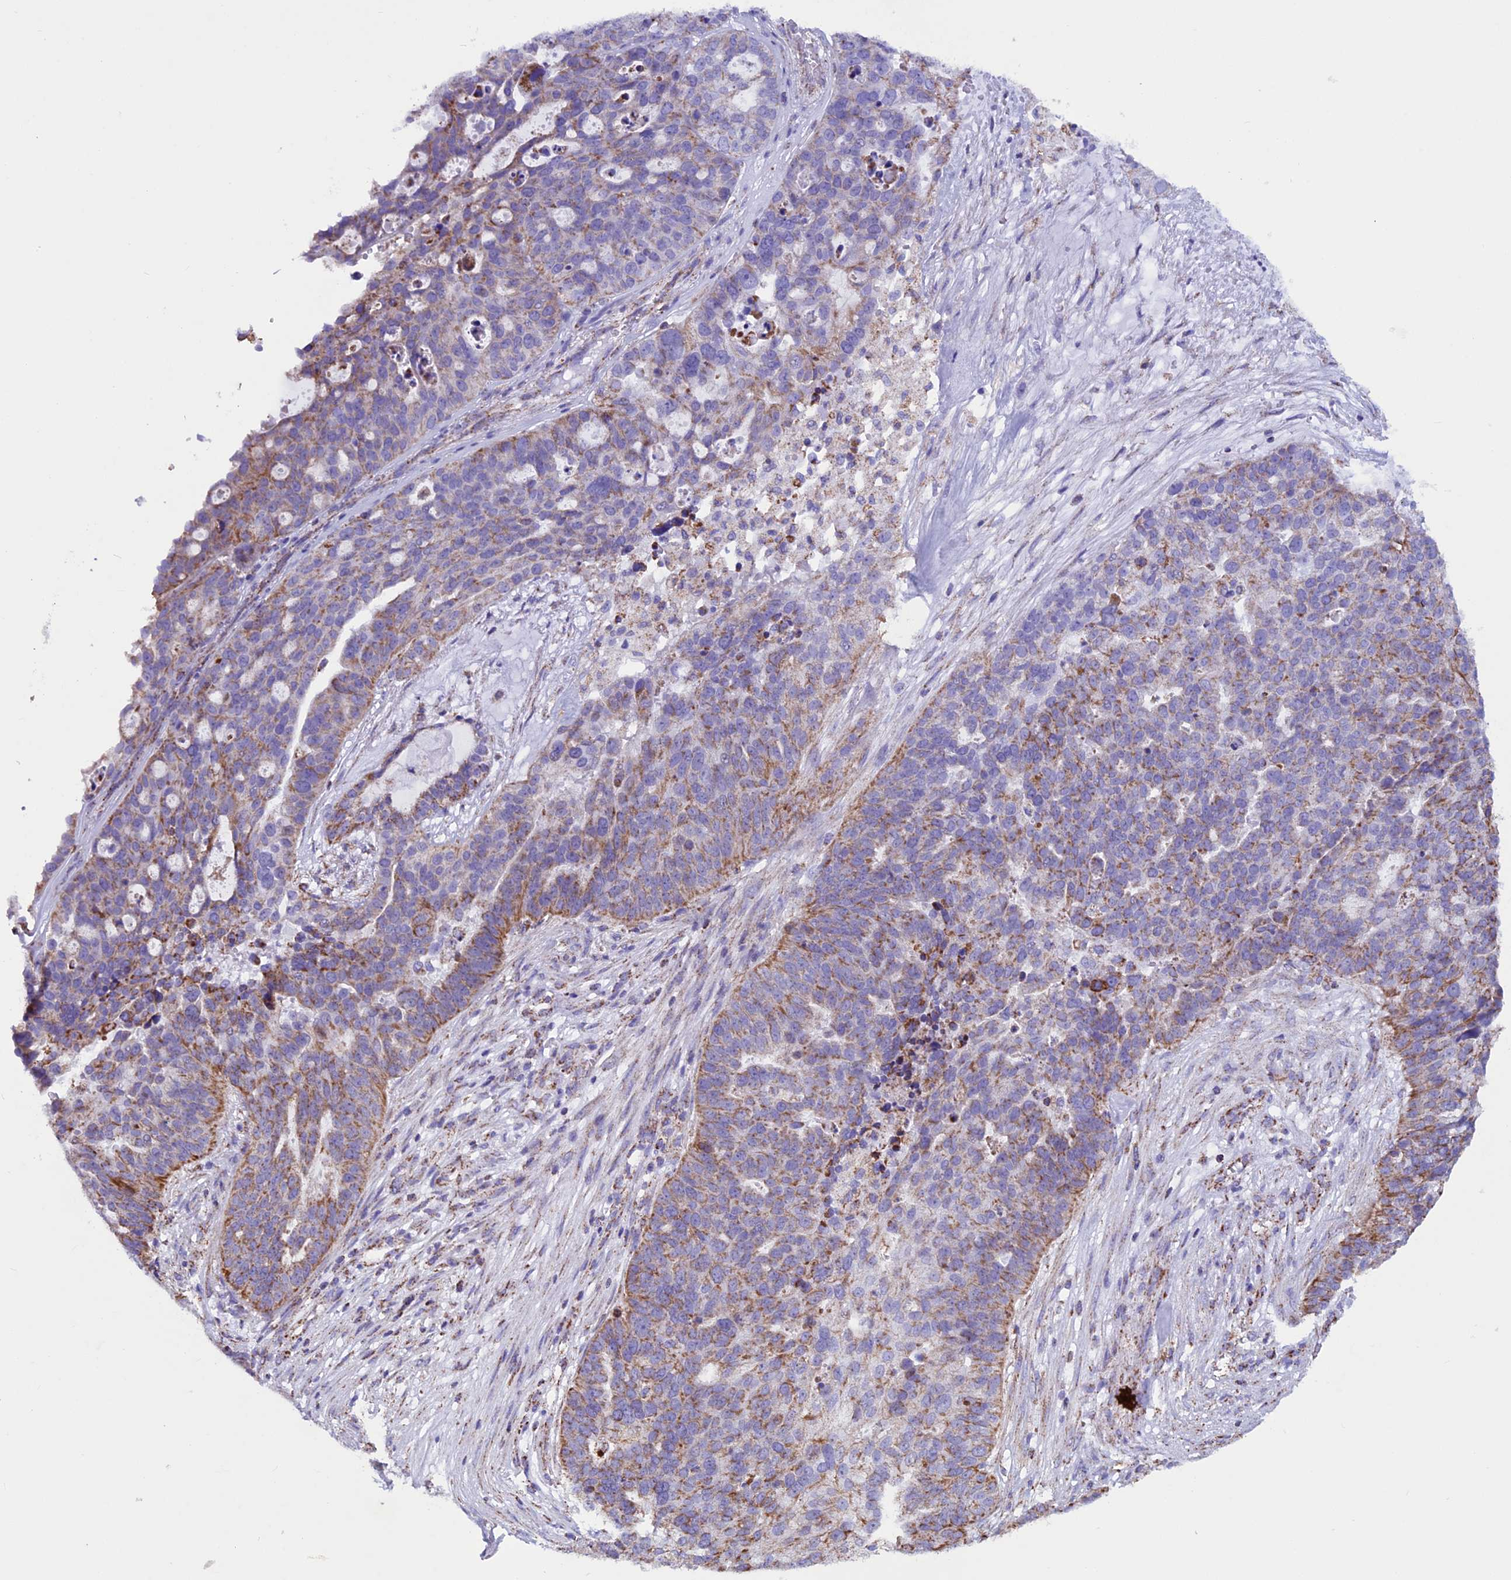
{"staining": {"intensity": "moderate", "quantity": "25%-75%", "location": "cytoplasmic/membranous"}, "tissue": "ovarian cancer", "cell_type": "Tumor cells", "image_type": "cancer", "snomed": [{"axis": "morphology", "description": "Cystadenocarcinoma, serous, NOS"}, {"axis": "topography", "description": "Ovary"}], "caption": "Ovarian cancer tissue shows moderate cytoplasmic/membranous positivity in approximately 25%-75% of tumor cells, visualized by immunohistochemistry. (IHC, brightfield microscopy, high magnification).", "gene": "ICA1L", "patient": {"sex": "female", "age": 59}}